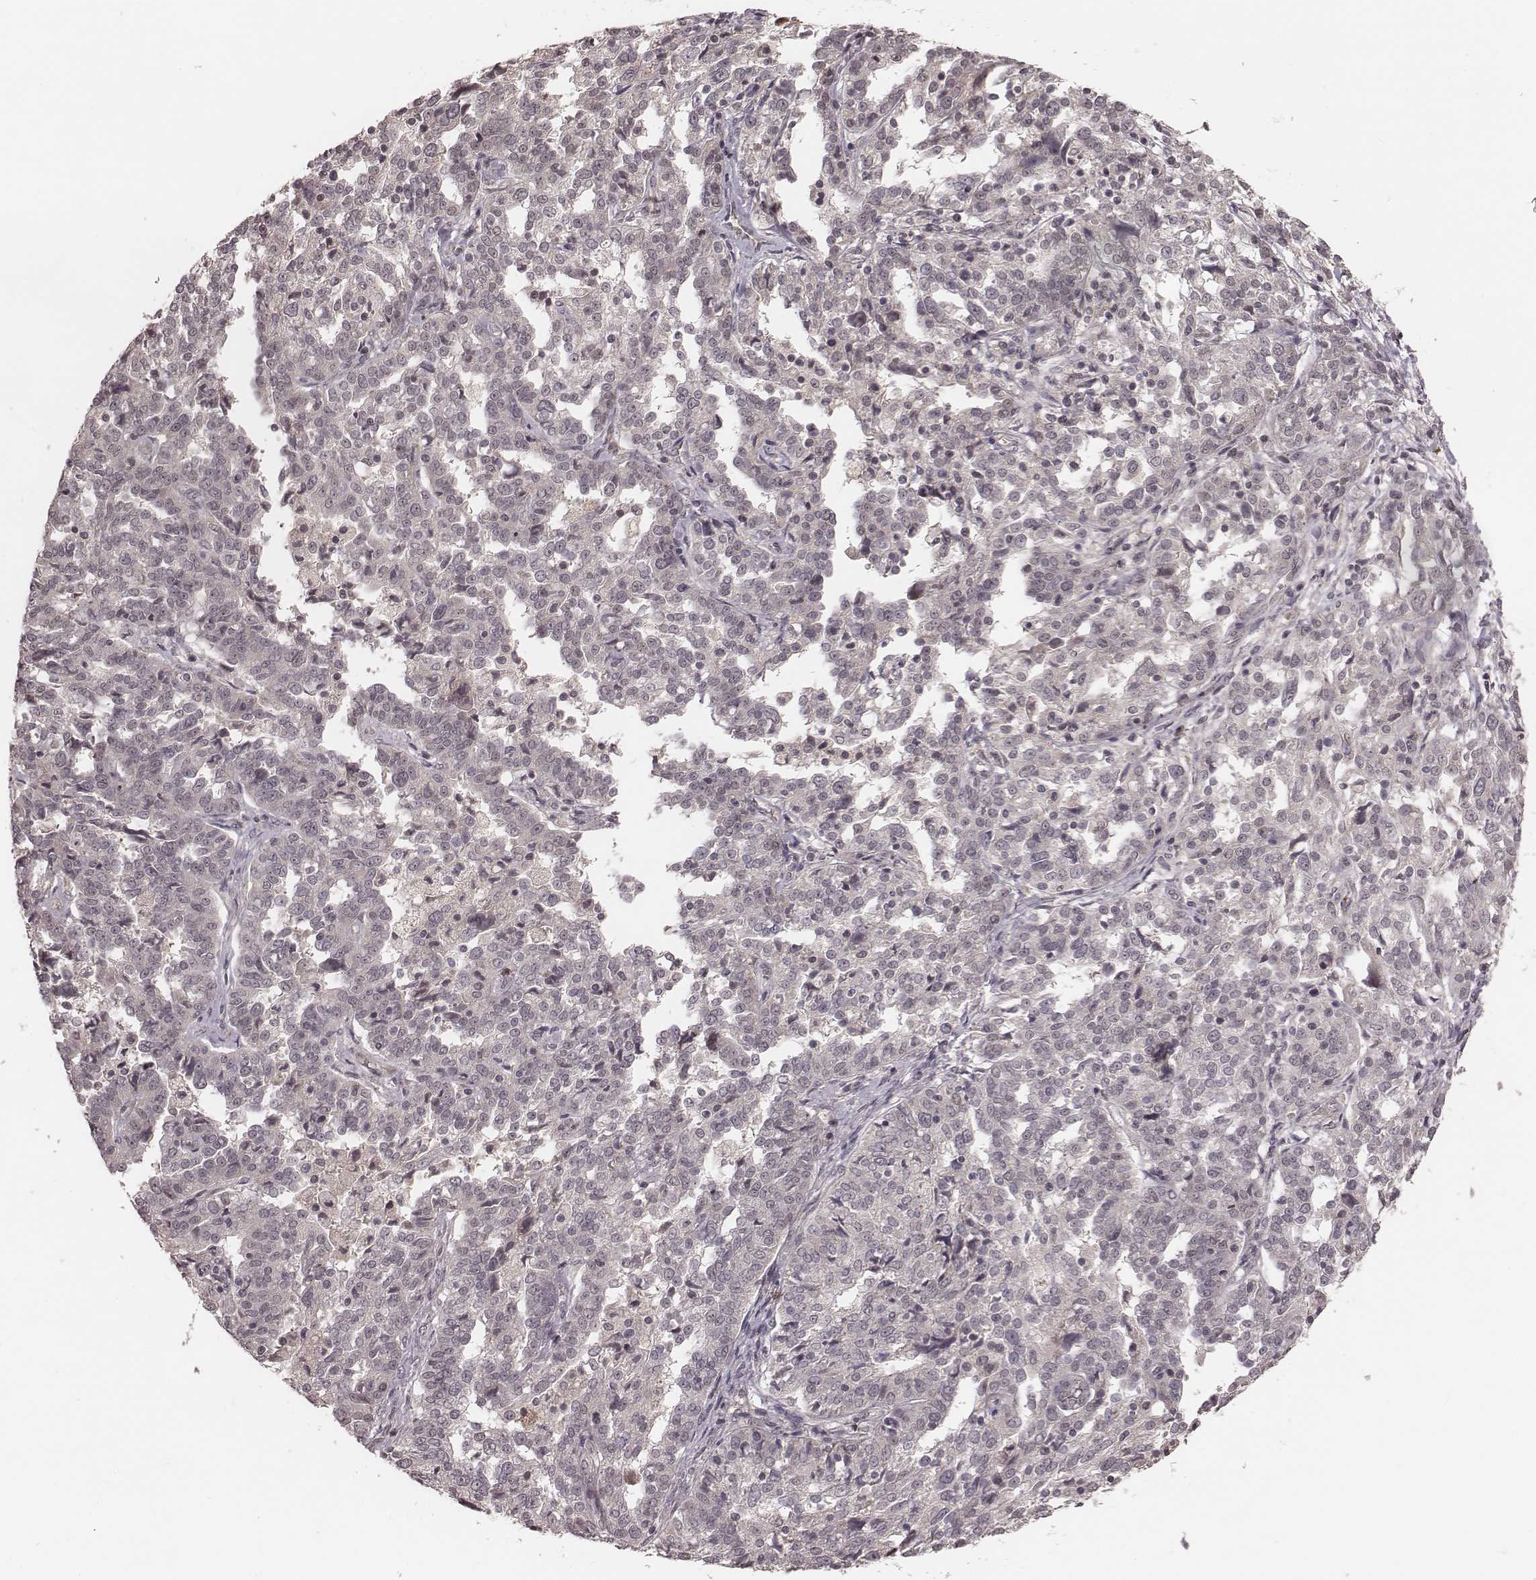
{"staining": {"intensity": "negative", "quantity": "none", "location": "none"}, "tissue": "ovarian cancer", "cell_type": "Tumor cells", "image_type": "cancer", "snomed": [{"axis": "morphology", "description": "Cystadenocarcinoma, serous, NOS"}, {"axis": "topography", "description": "Ovary"}], "caption": "Immunohistochemistry (IHC) of ovarian cancer shows no expression in tumor cells.", "gene": "IL5", "patient": {"sex": "female", "age": 67}}